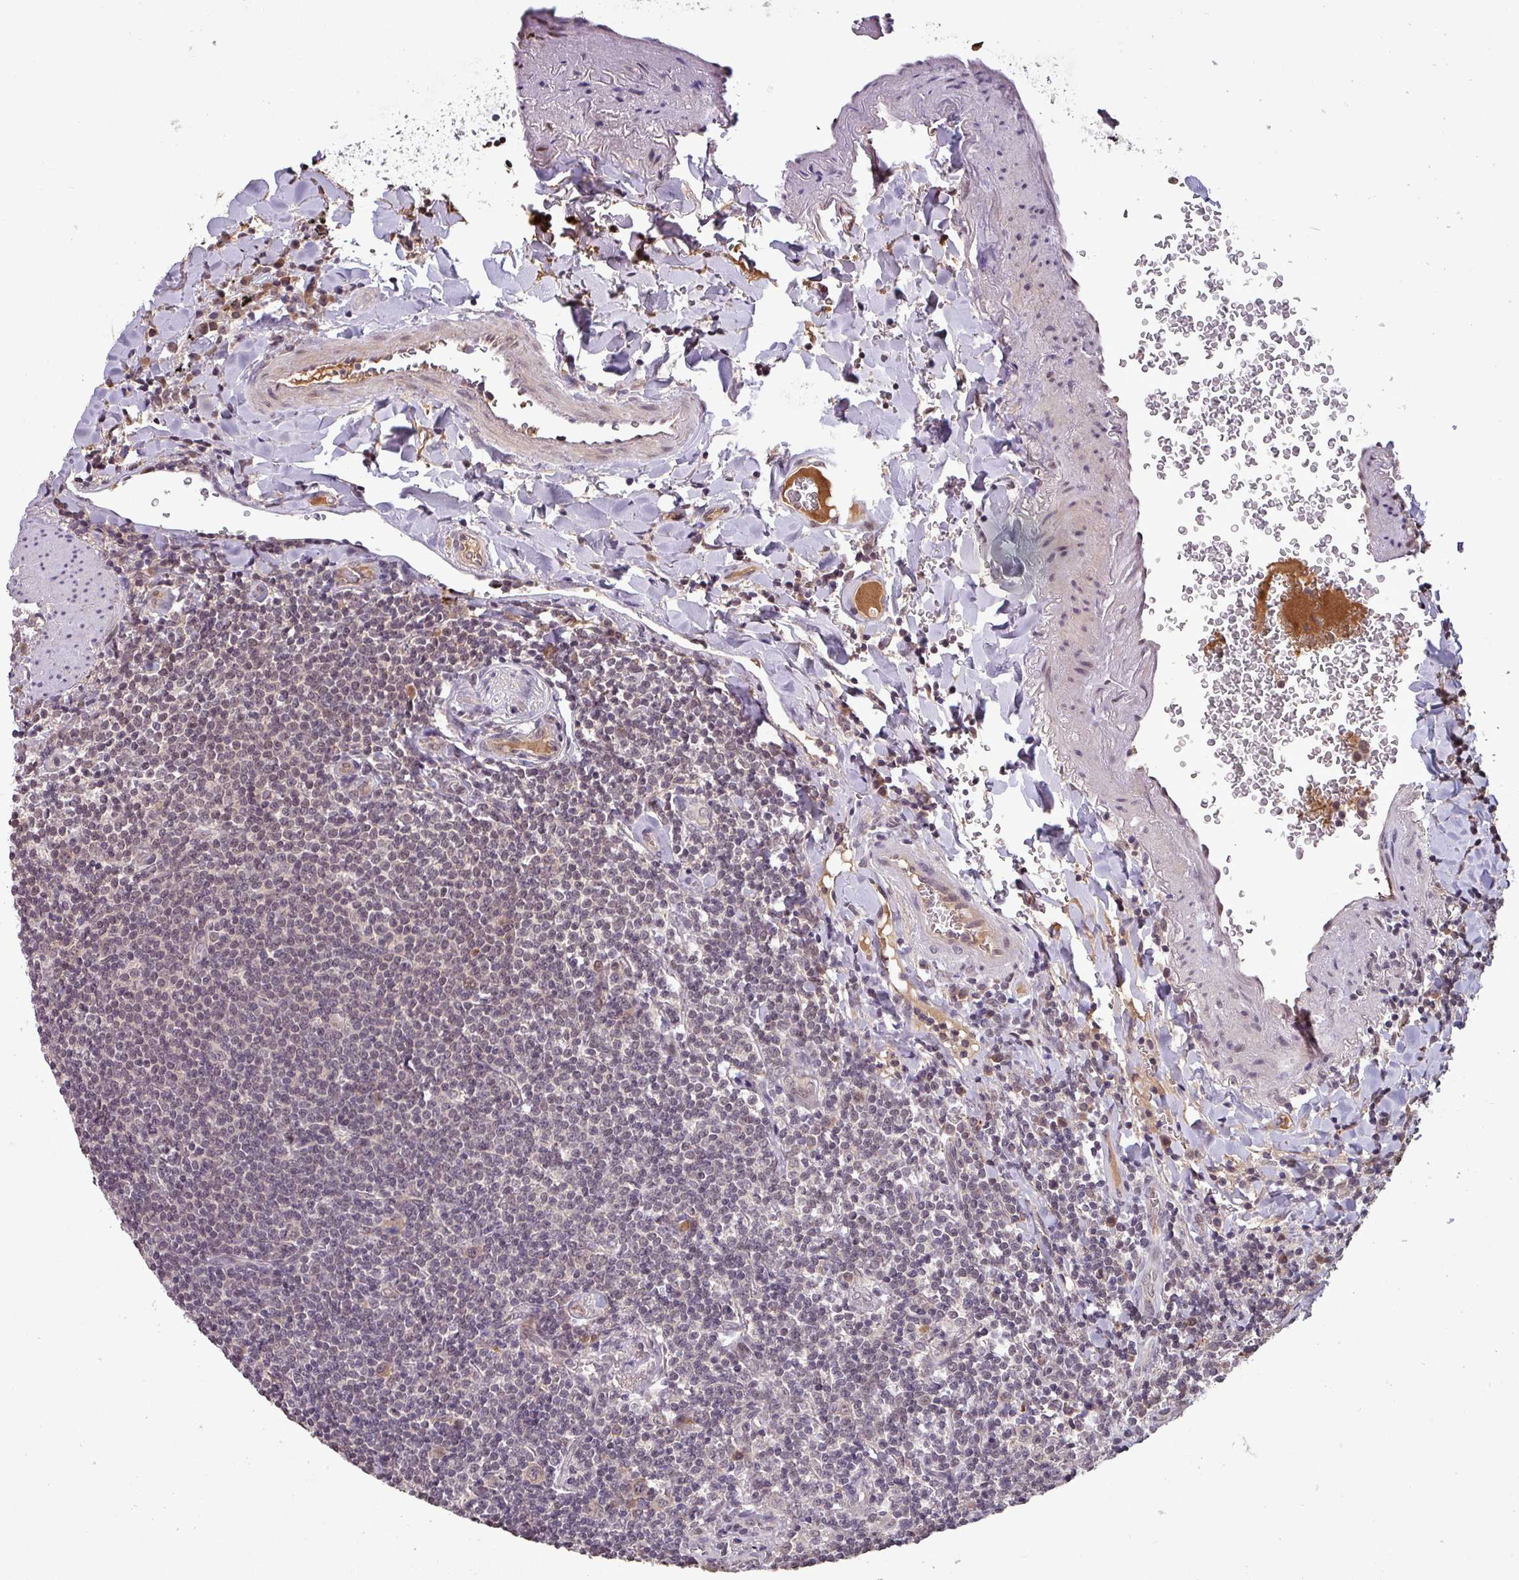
{"staining": {"intensity": "weak", "quantity": "<25%", "location": "nuclear"}, "tissue": "lymphoma", "cell_type": "Tumor cells", "image_type": "cancer", "snomed": [{"axis": "morphology", "description": "Malignant lymphoma, non-Hodgkin's type, Low grade"}, {"axis": "topography", "description": "Lung"}], "caption": "Immunohistochemical staining of human lymphoma exhibits no significant expression in tumor cells.", "gene": "NOB1", "patient": {"sex": "female", "age": 71}}